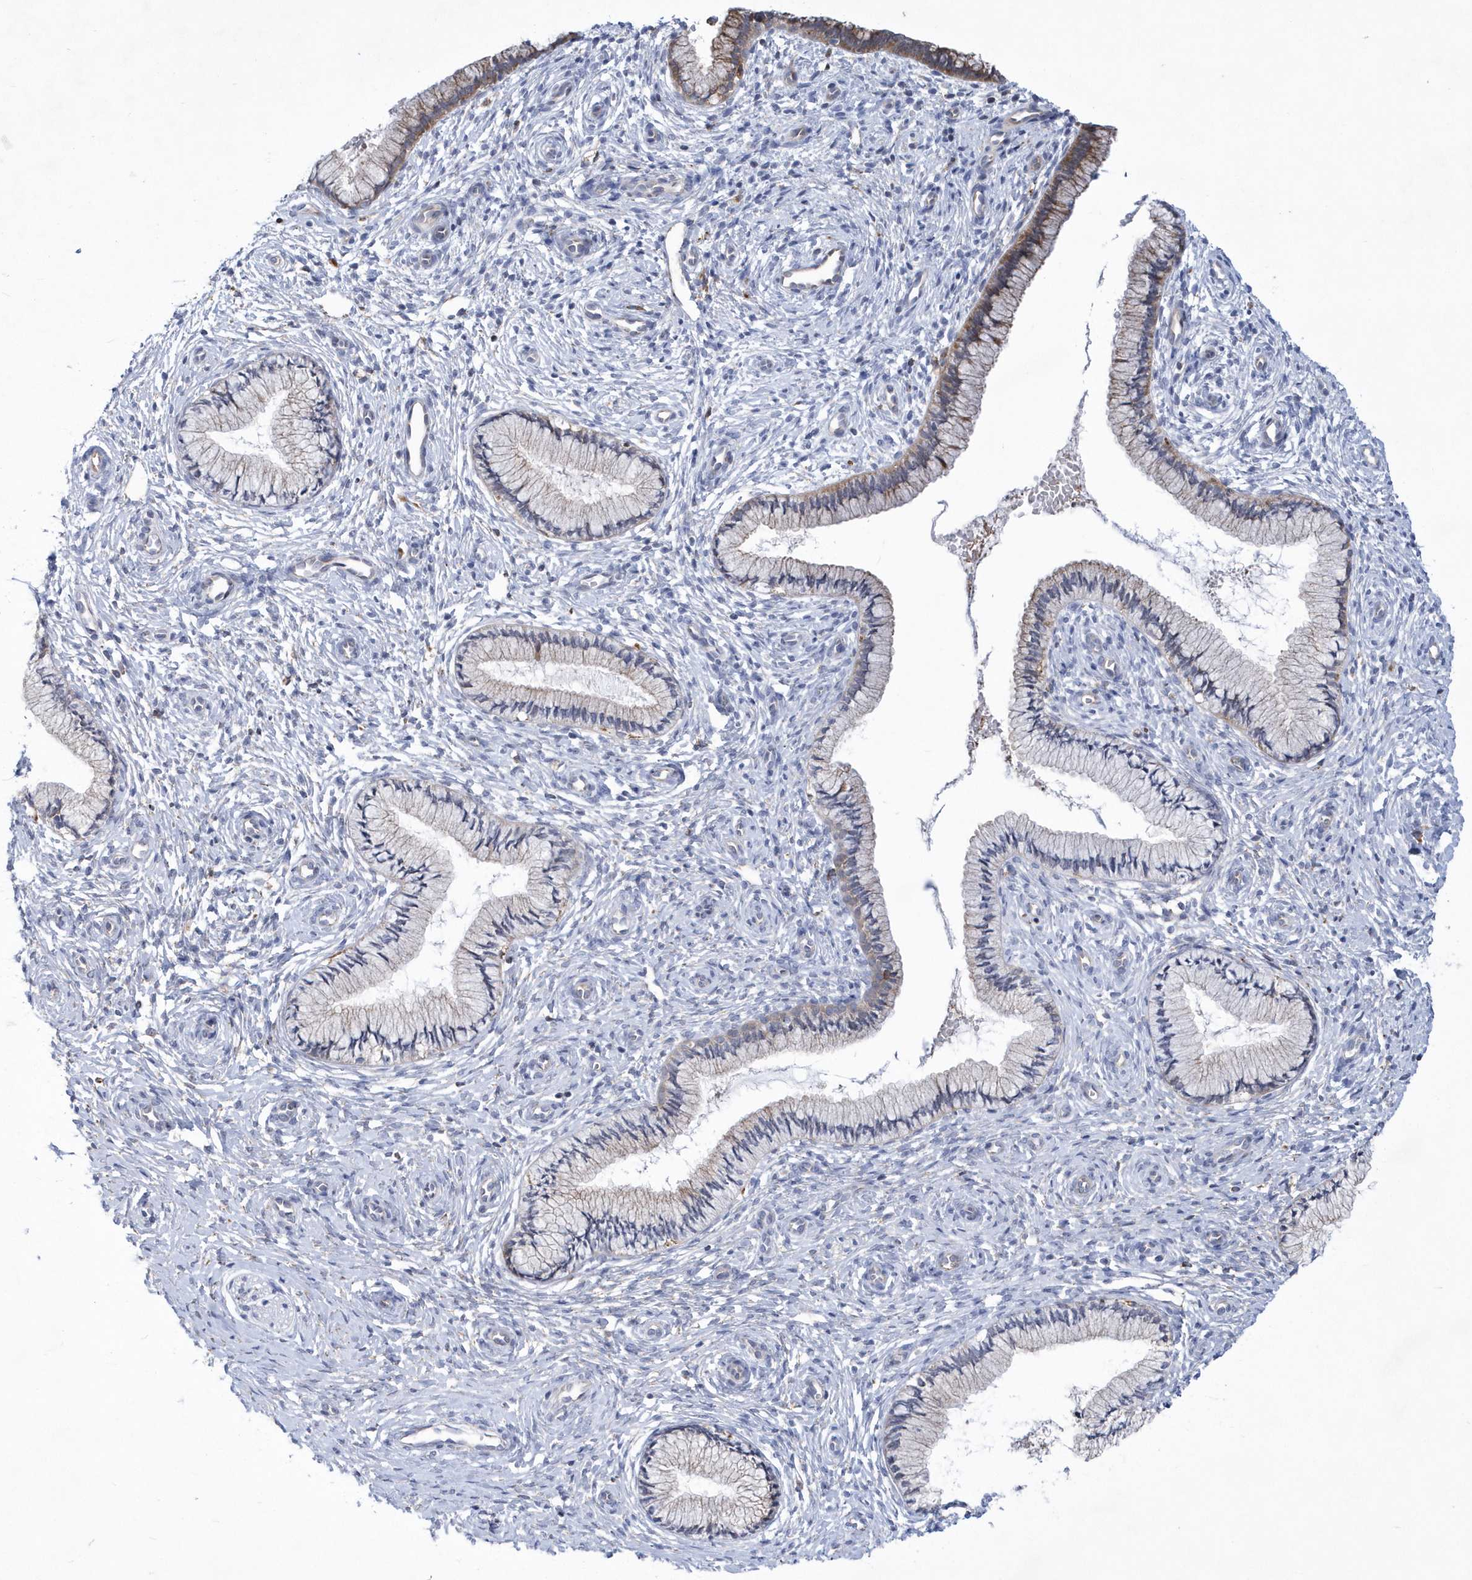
{"staining": {"intensity": "moderate", "quantity": "25%-75%", "location": "cytoplasmic/membranous"}, "tissue": "cervix", "cell_type": "Glandular cells", "image_type": "normal", "snomed": [{"axis": "morphology", "description": "Normal tissue, NOS"}, {"axis": "topography", "description": "Cervix"}], "caption": "This image reveals benign cervix stained with IHC to label a protein in brown. The cytoplasmic/membranous of glandular cells show moderate positivity for the protein. Nuclei are counter-stained blue.", "gene": "MED31", "patient": {"sex": "female", "age": 27}}